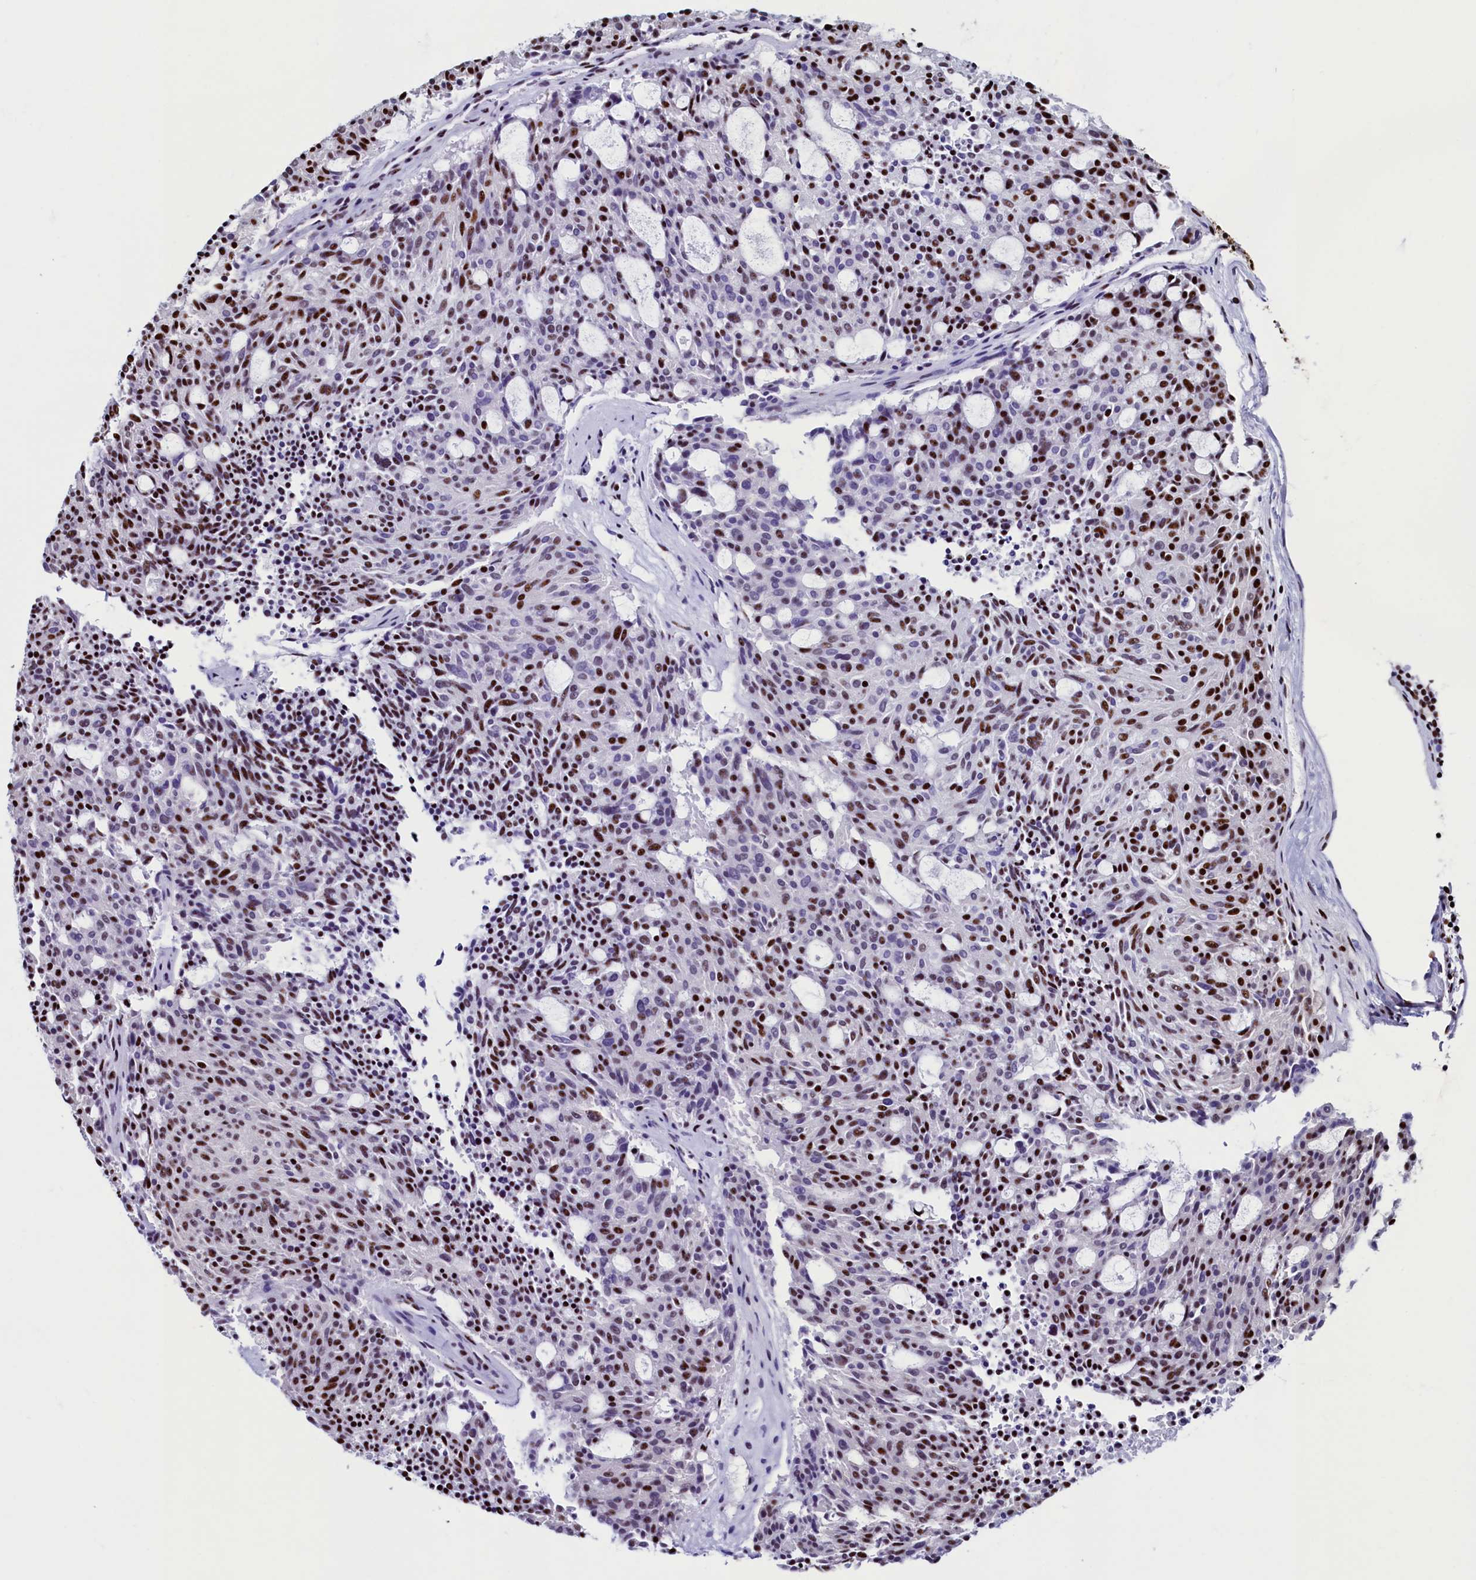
{"staining": {"intensity": "strong", "quantity": ">75%", "location": "nuclear"}, "tissue": "carcinoid", "cell_type": "Tumor cells", "image_type": "cancer", "snomed": [{"axis": "morphology", "description": "Carcinoid, malignant, NOS"}, {"axis": "topography", "description": "Pancreas"}], "caption": "High-power microscopy captured an immunohistochemistry photomicrograph of carcinoid, revealing strong nuclear expression in approximately >75% of tumor cells.", "gene": "SRRM2", "patient": {"sex": "female", "age": 54}}